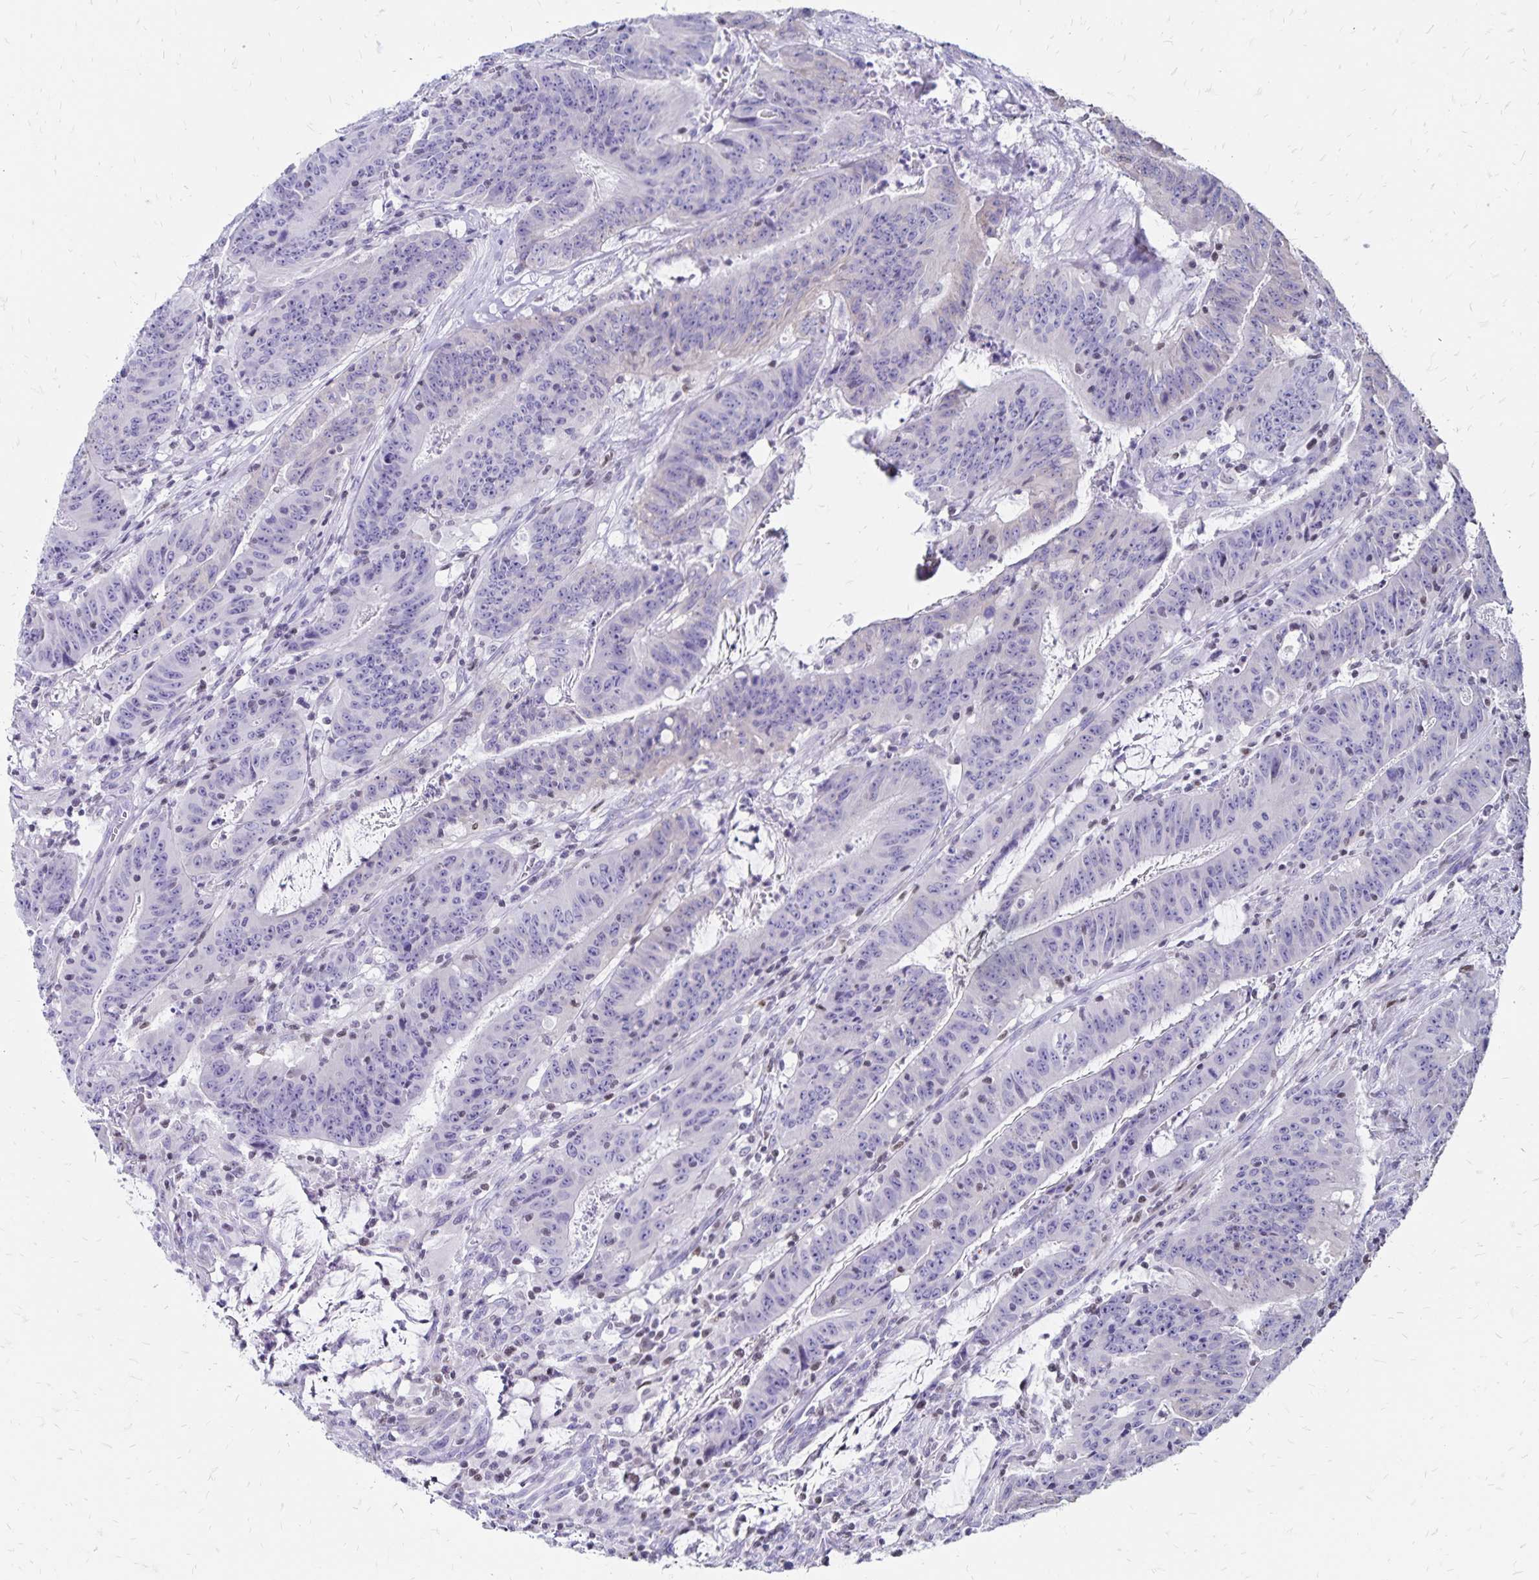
{"staining": {"intensity": "negative", "quantity": "none", "location": "none"}, "tissue": "colorectal cancer", "cell_type": "Tumor cells", "image_type": "cancer", "snomed": [{"axis": "morphology", "description": "Adenocarcinoma, NOS"}, {"axis": "topography", "description": "Colon"}], "caption": "Tumor cells show no significant protein expression in colorectal adenocarcinoma. The staining is performed using DAB (3,3'-diaminobenzidine) brown chromogen with nuclei counter-stained in using hematoxylin.", "gene": "IKZF1", "patient": {"sex": "male", "age": 33}}